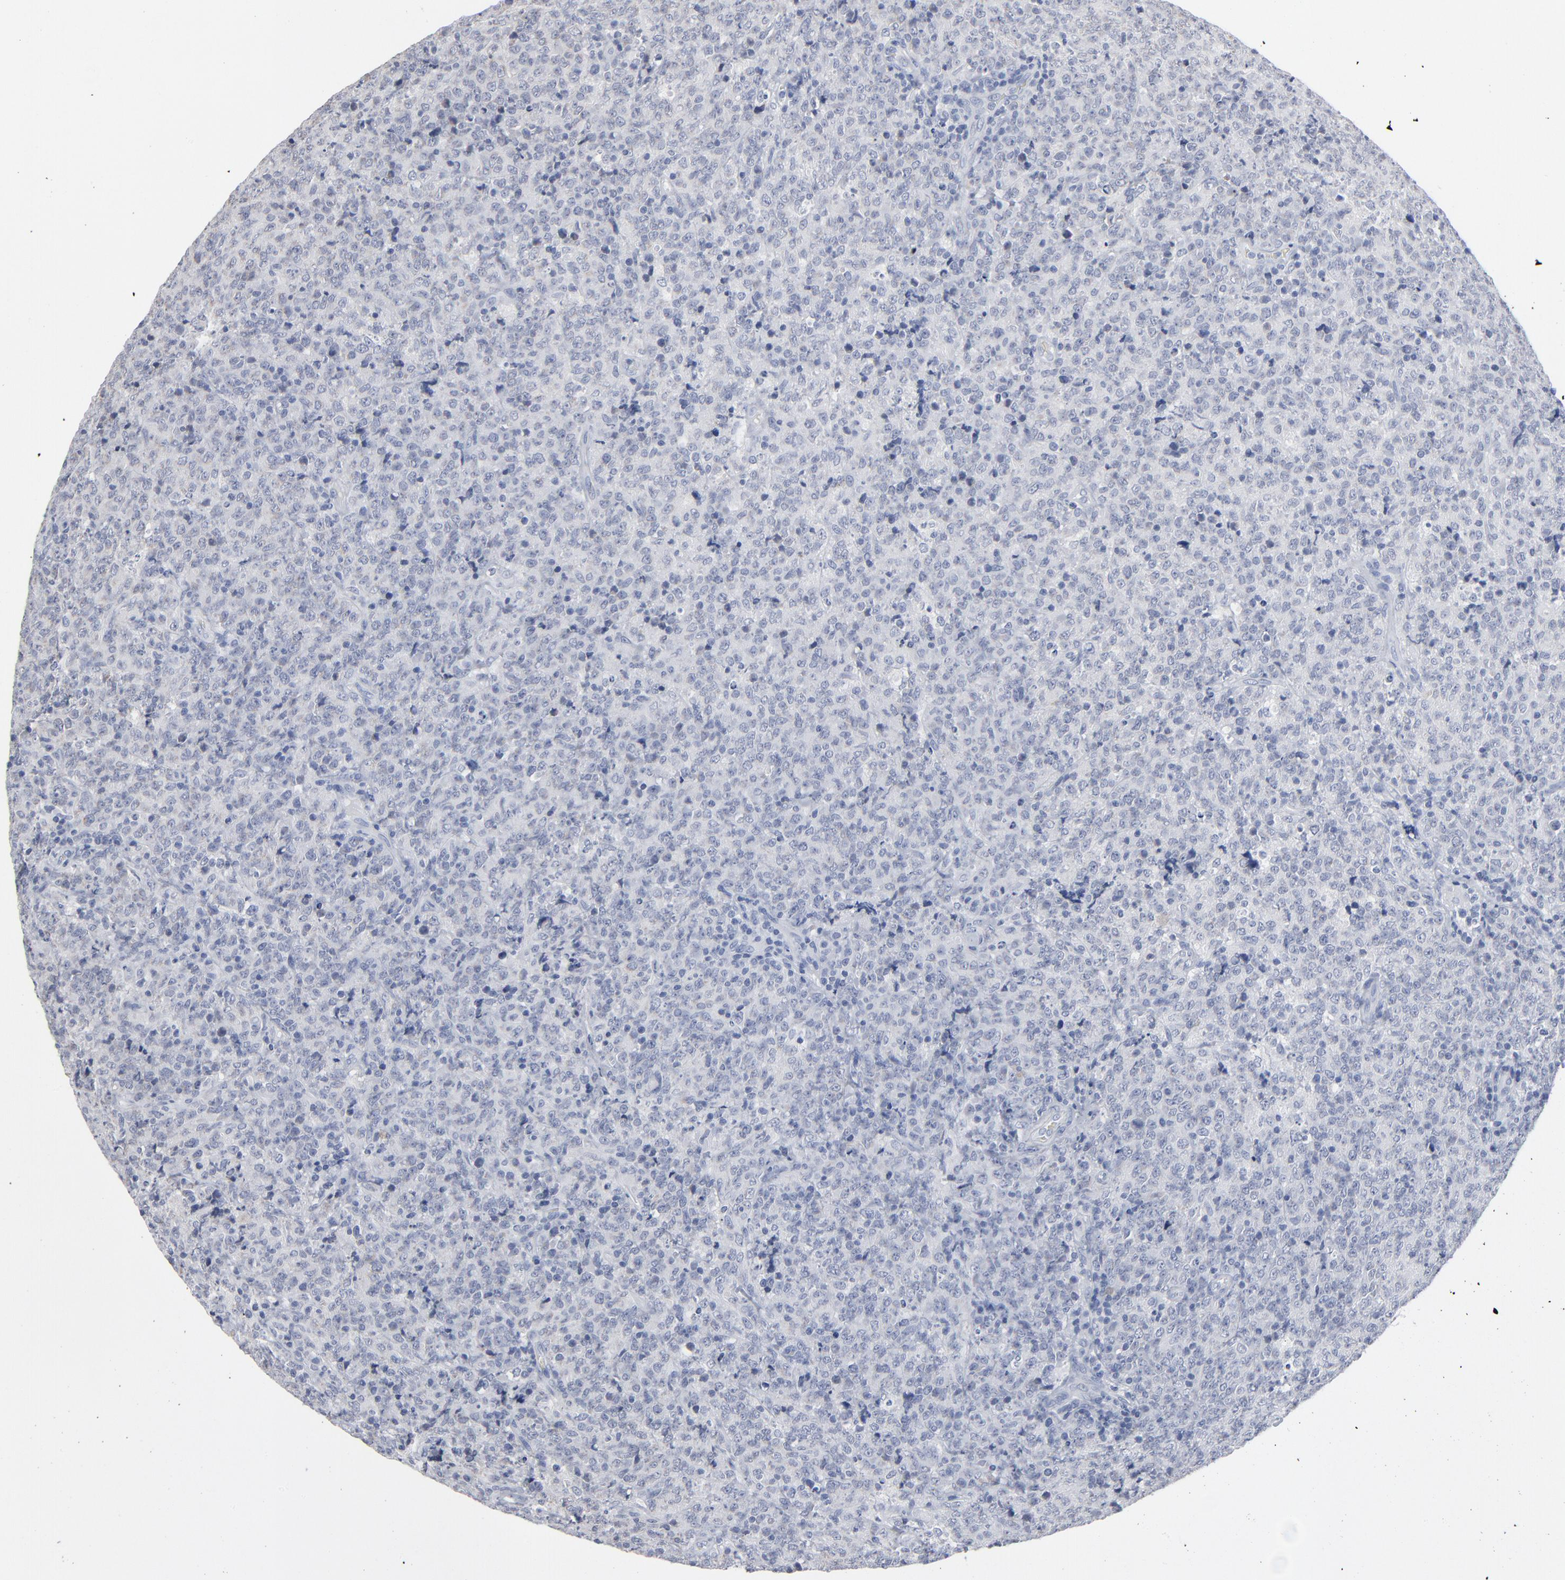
{"staining": {"intensity": "negative", "quantity": "none", "location": "none"}, "tissue": "lymphoma", "cell_type": "Tumor cells", "image_type": "cancer", "snomed": [{"axis": "morphology", "description": "Malignant lymphoma, non-Hodgkin's type, High grade"}, {"axis": "topography", "description": "Tonsil"}], "caption": "Lymphoma stained for a protein using IHC demonstrates no staining tumor cells.", "gene": "PAGE1", "patient": {"sex": "female", "age": 36}}